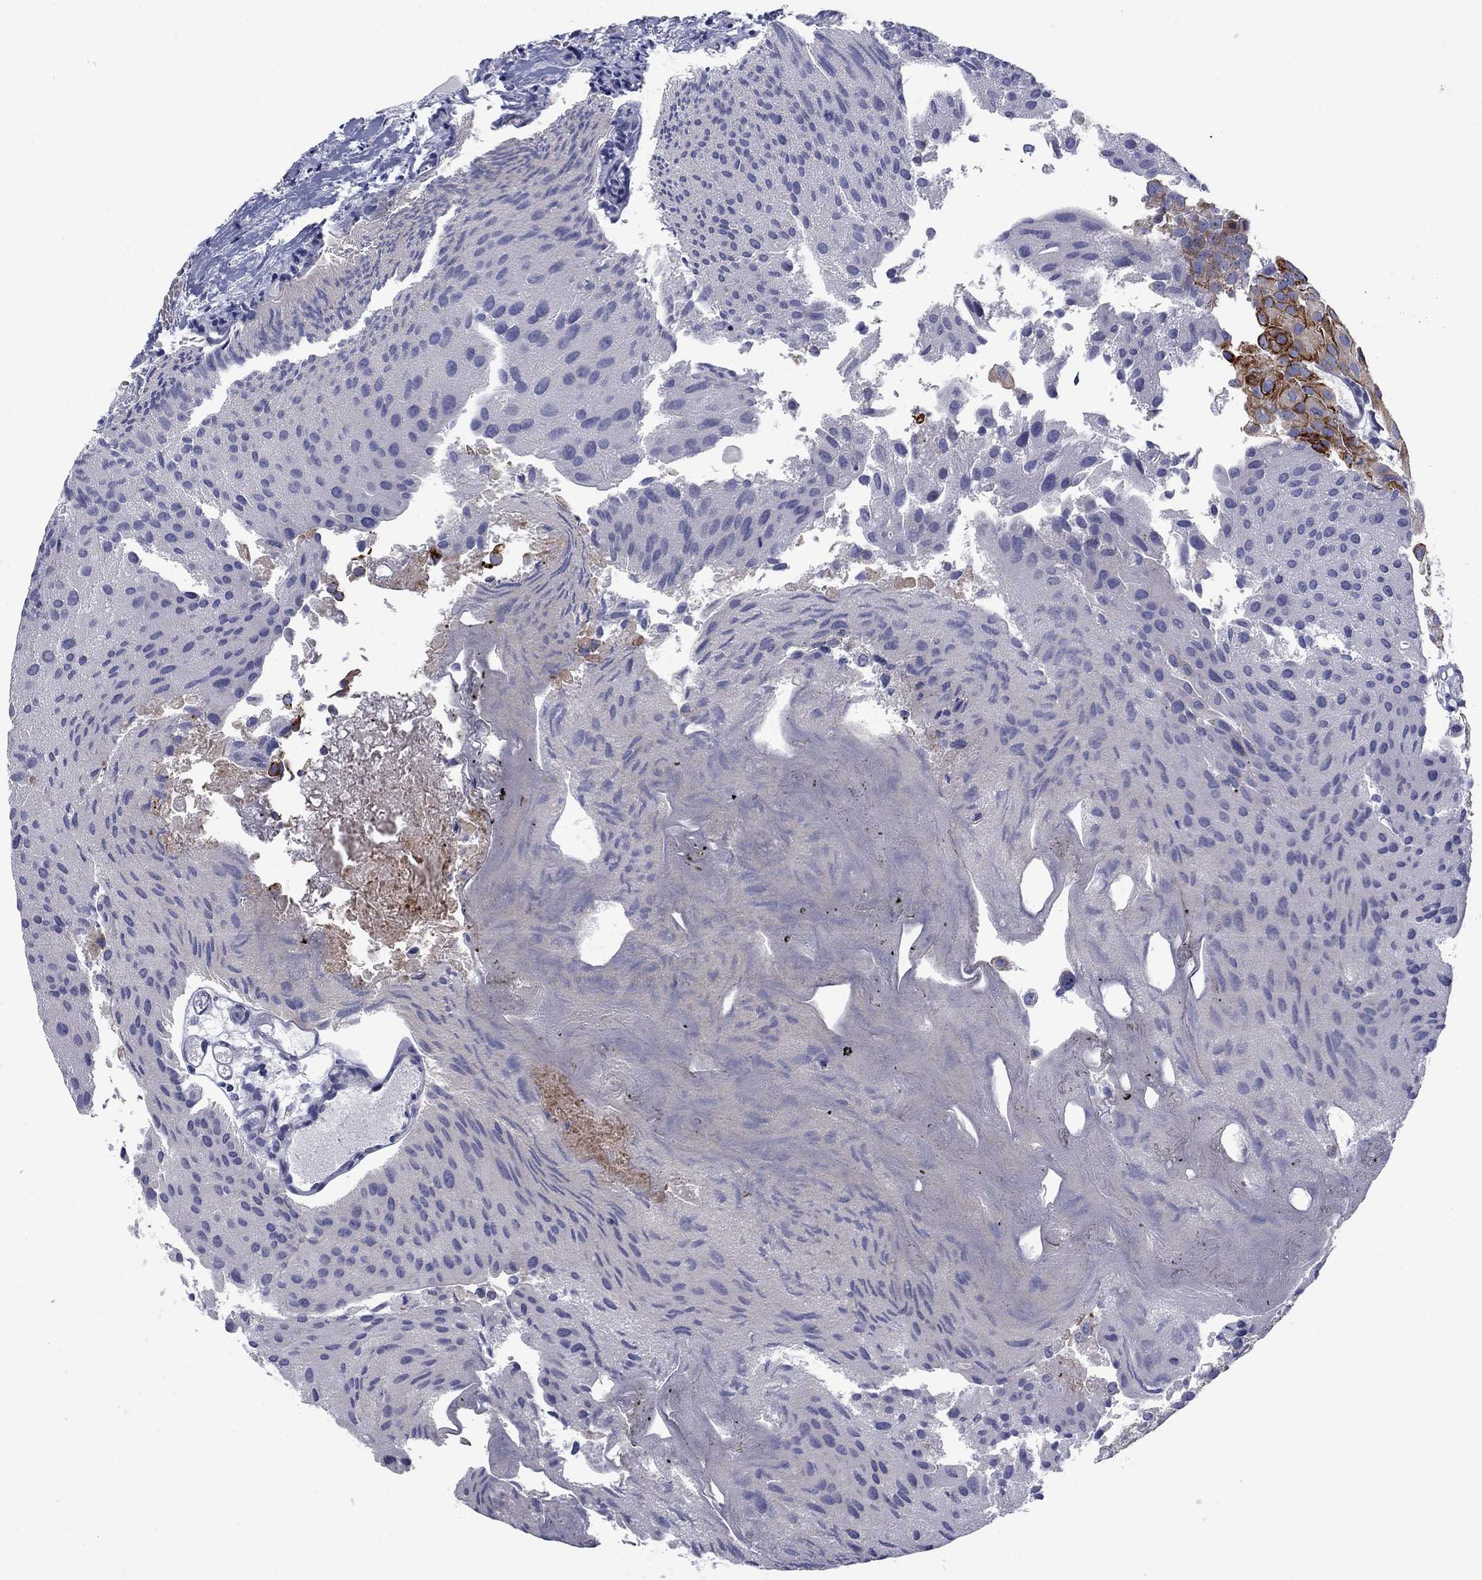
{"staining": {"intensity": "strong", "quantity": "<25%", "location": "cytoplasmic/membranous"}, "tissue": "urothelial cancer", "cell_type": "Tumor cells", "image_type": "cancer", "snomed": [{"axis": "morphology", "description": "Urothelial carcinoma, Low grade"}, {"axis": "topography", "description": "Urinary bladder"}], "caption": "Tumor cells display medium levels of strong cytoplasmic/membranous staining in approximately <25% of cells in urothelial carcinoma (low-grade).", "gene": "FXR1", "patient": {"sex": "female", "age": 78}}